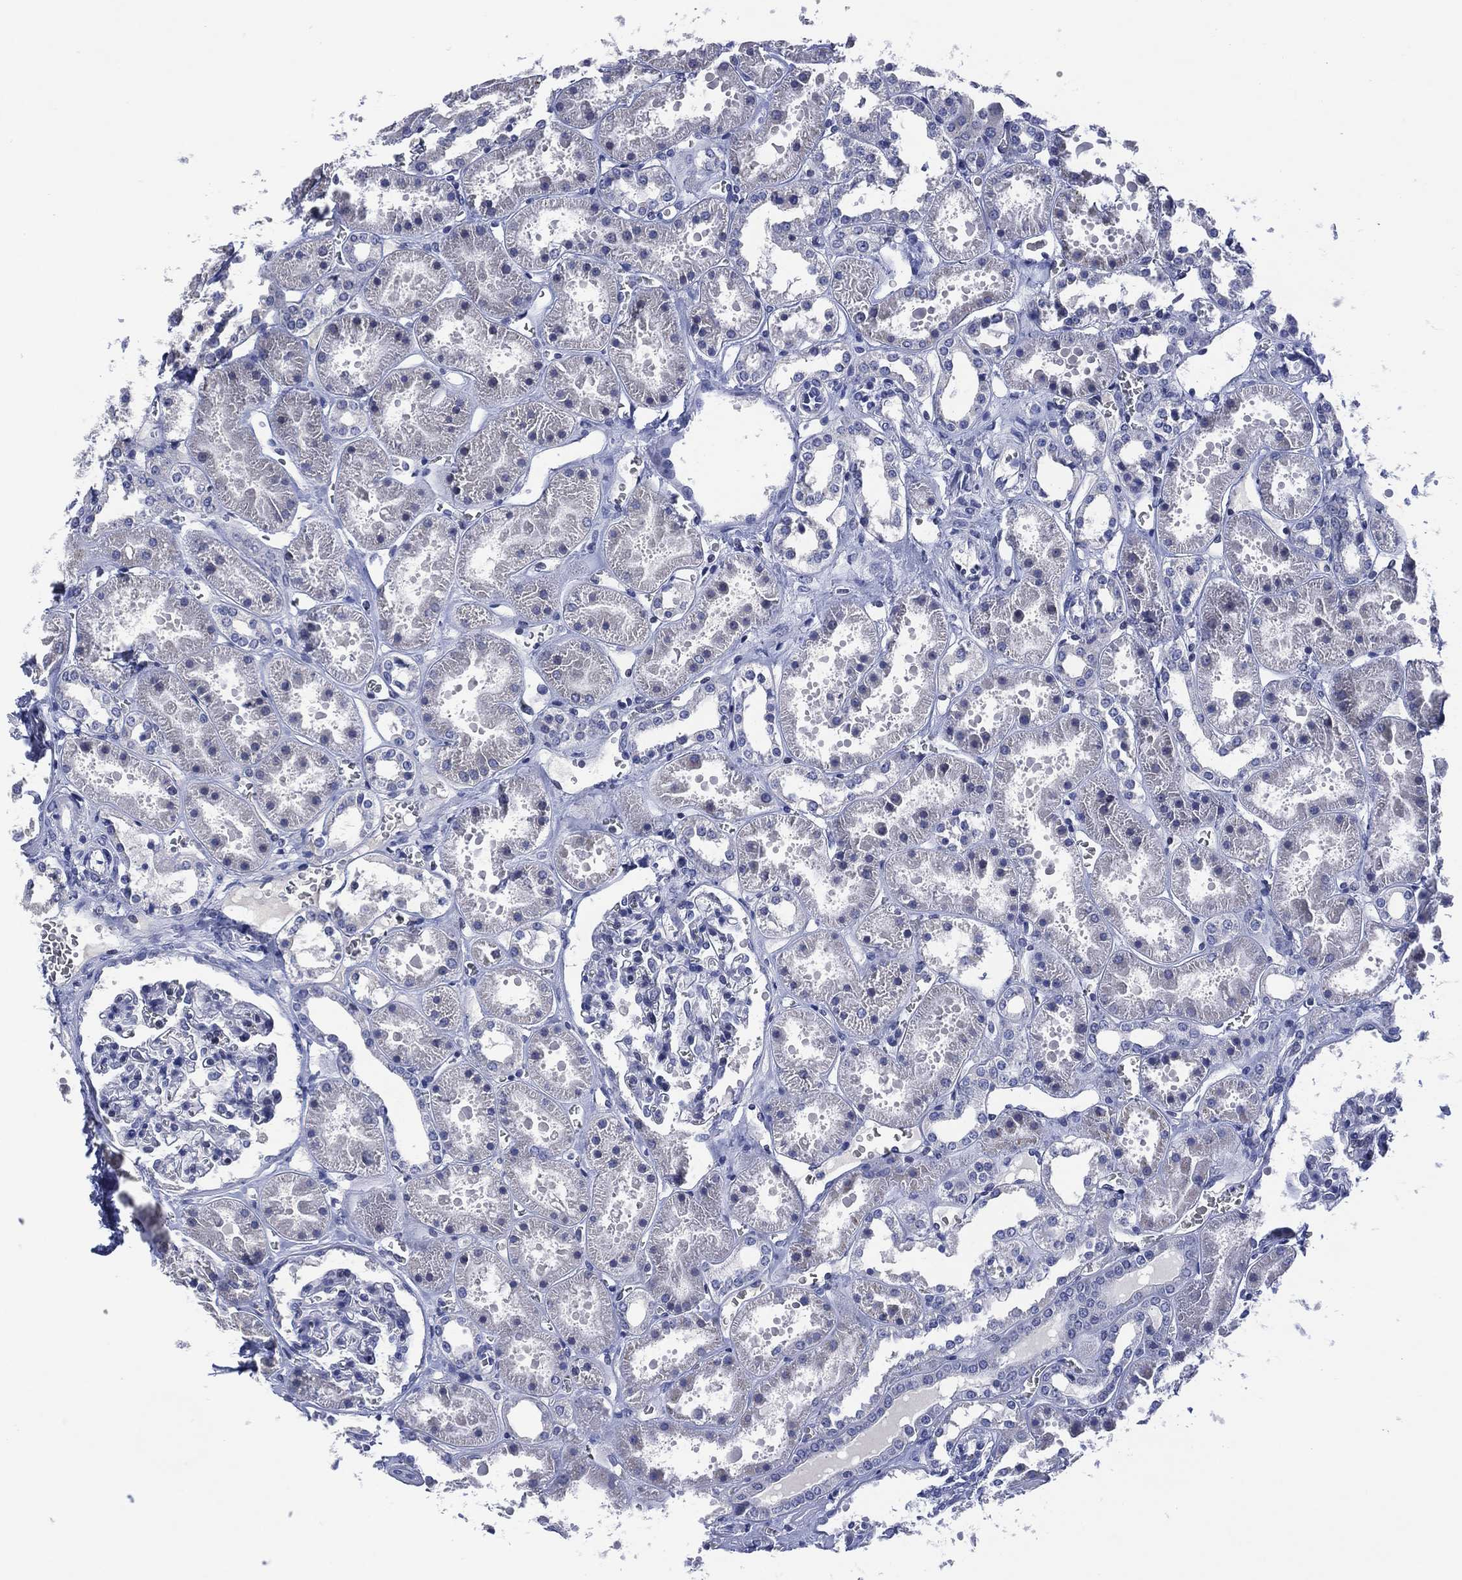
{"staining": {"intensity": "negative", "quantity": "none", "location": "none"}, "tissue": "kidney", "cell_type": "Cells in glomeruli", "image_type": "normal", "snomed": [{"axis": "morphology", "description": "Normal tissue, NOS"}, {"axis": "topography", "description": "Kidney"}], "caption": "Micrograph shows no protein expression in cells in glomeruli of benign kidney.", "gene": "USP26", "patient": {"sex": "female", "age": 41}}